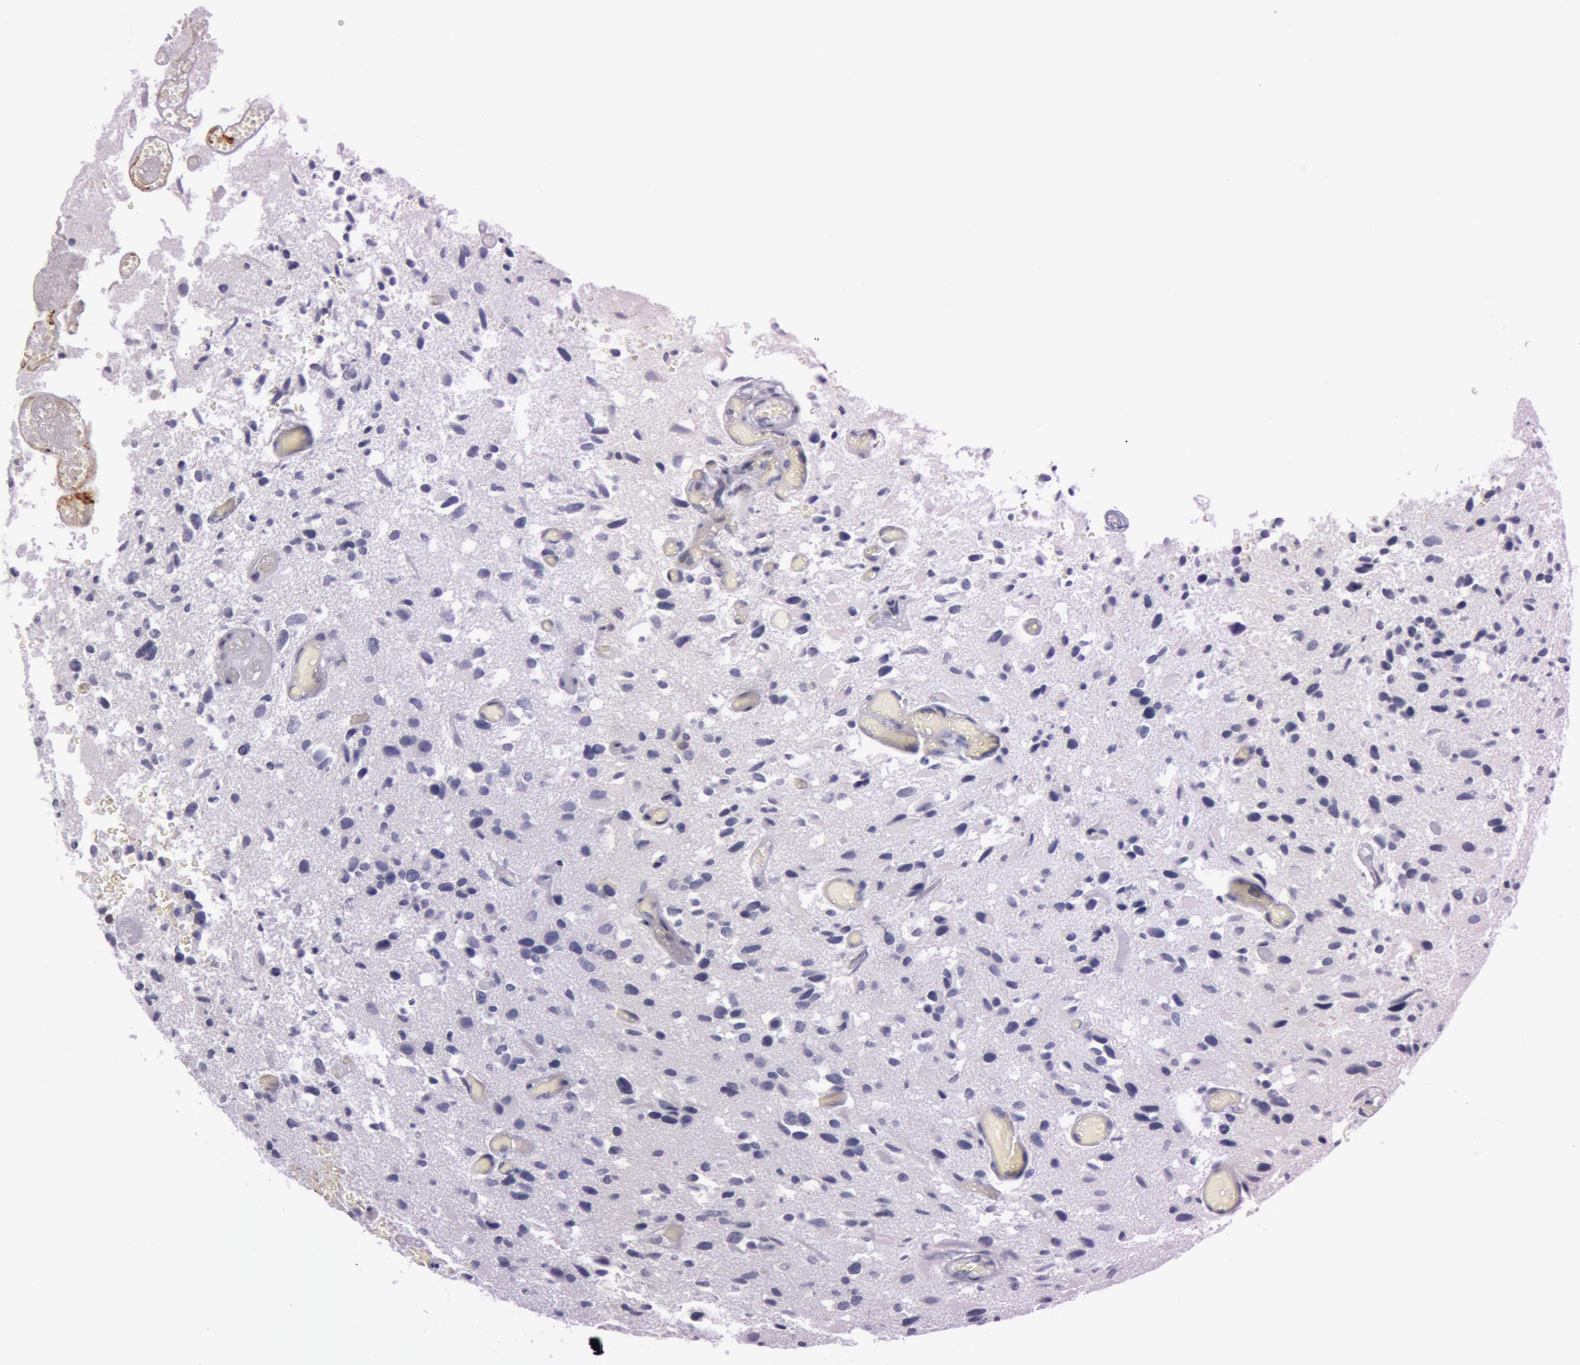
{"staining": {"intensity": "negative", "quantity": "none", "location": "none"}, "tissue": "glioma", "cell_type": "Tumor cells", "image_type": "cancer", "snomed": [{"axis": "morphology", "description": "Glioma, malignant, High grade"}, {"axis": "topography", "description": "Brain"}], "caption": "IHC micrograph of neoplastic tissue: malignant glioma (high-grade) stained with DAB (3,3'-diaminobenzidine) reveals no significant protein expression in tumor cells.", "gene": "FOLH1", "patient": {"sex": "male", "age": 69}}